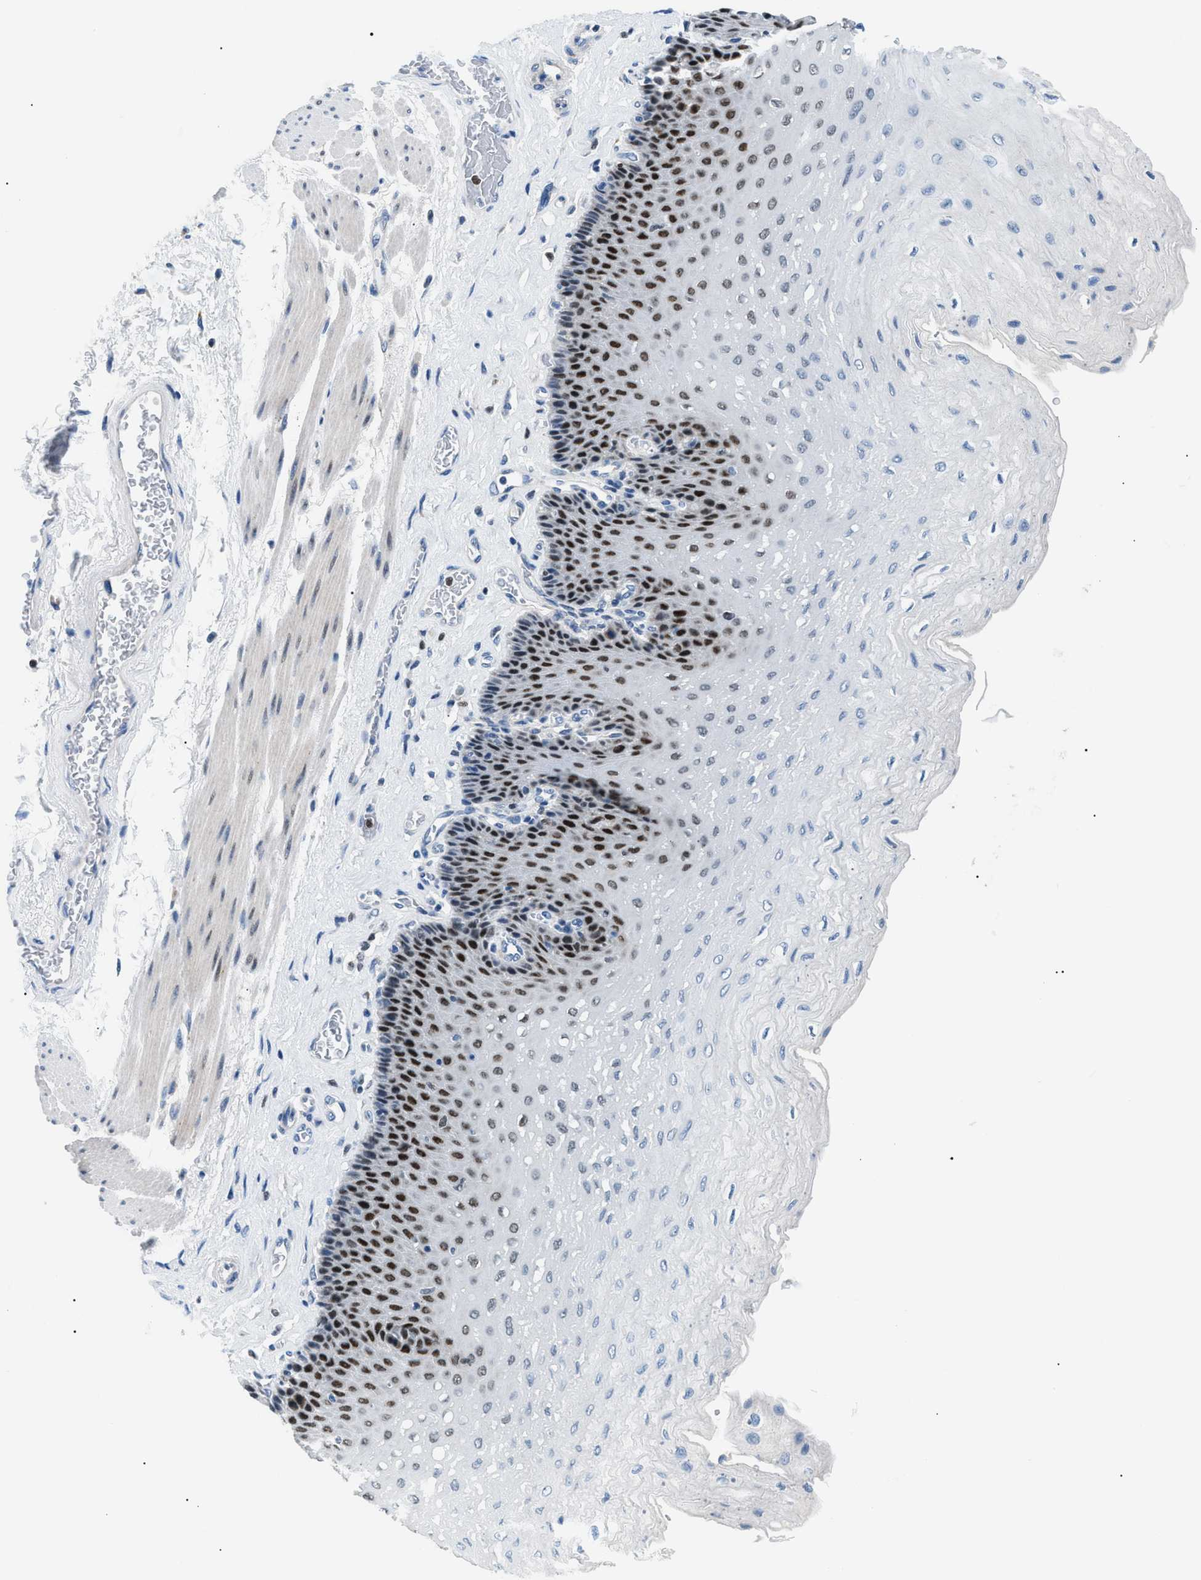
{"staining": {"intensity": "strong", "quantity": "25%-75%", "location": "nuclear"}, "tissue": "esophagus", "cell_type": "Squamous epithelial cells", "image_type": "normal", "snomed": [{"axis": "morphology", "description": "Normal tissue, NOS"}, {"axis": "topography", "description": "Esophagus"}], "caption": "Immunohistochemical staining of benign human esophagus reveals 25%-75% levels of strong nuclear protein staining in approximately 25%-75% of squamous epithelial cells.", "gene": "SMARCC1", "patient": {"sex": "female", "age": 72}}